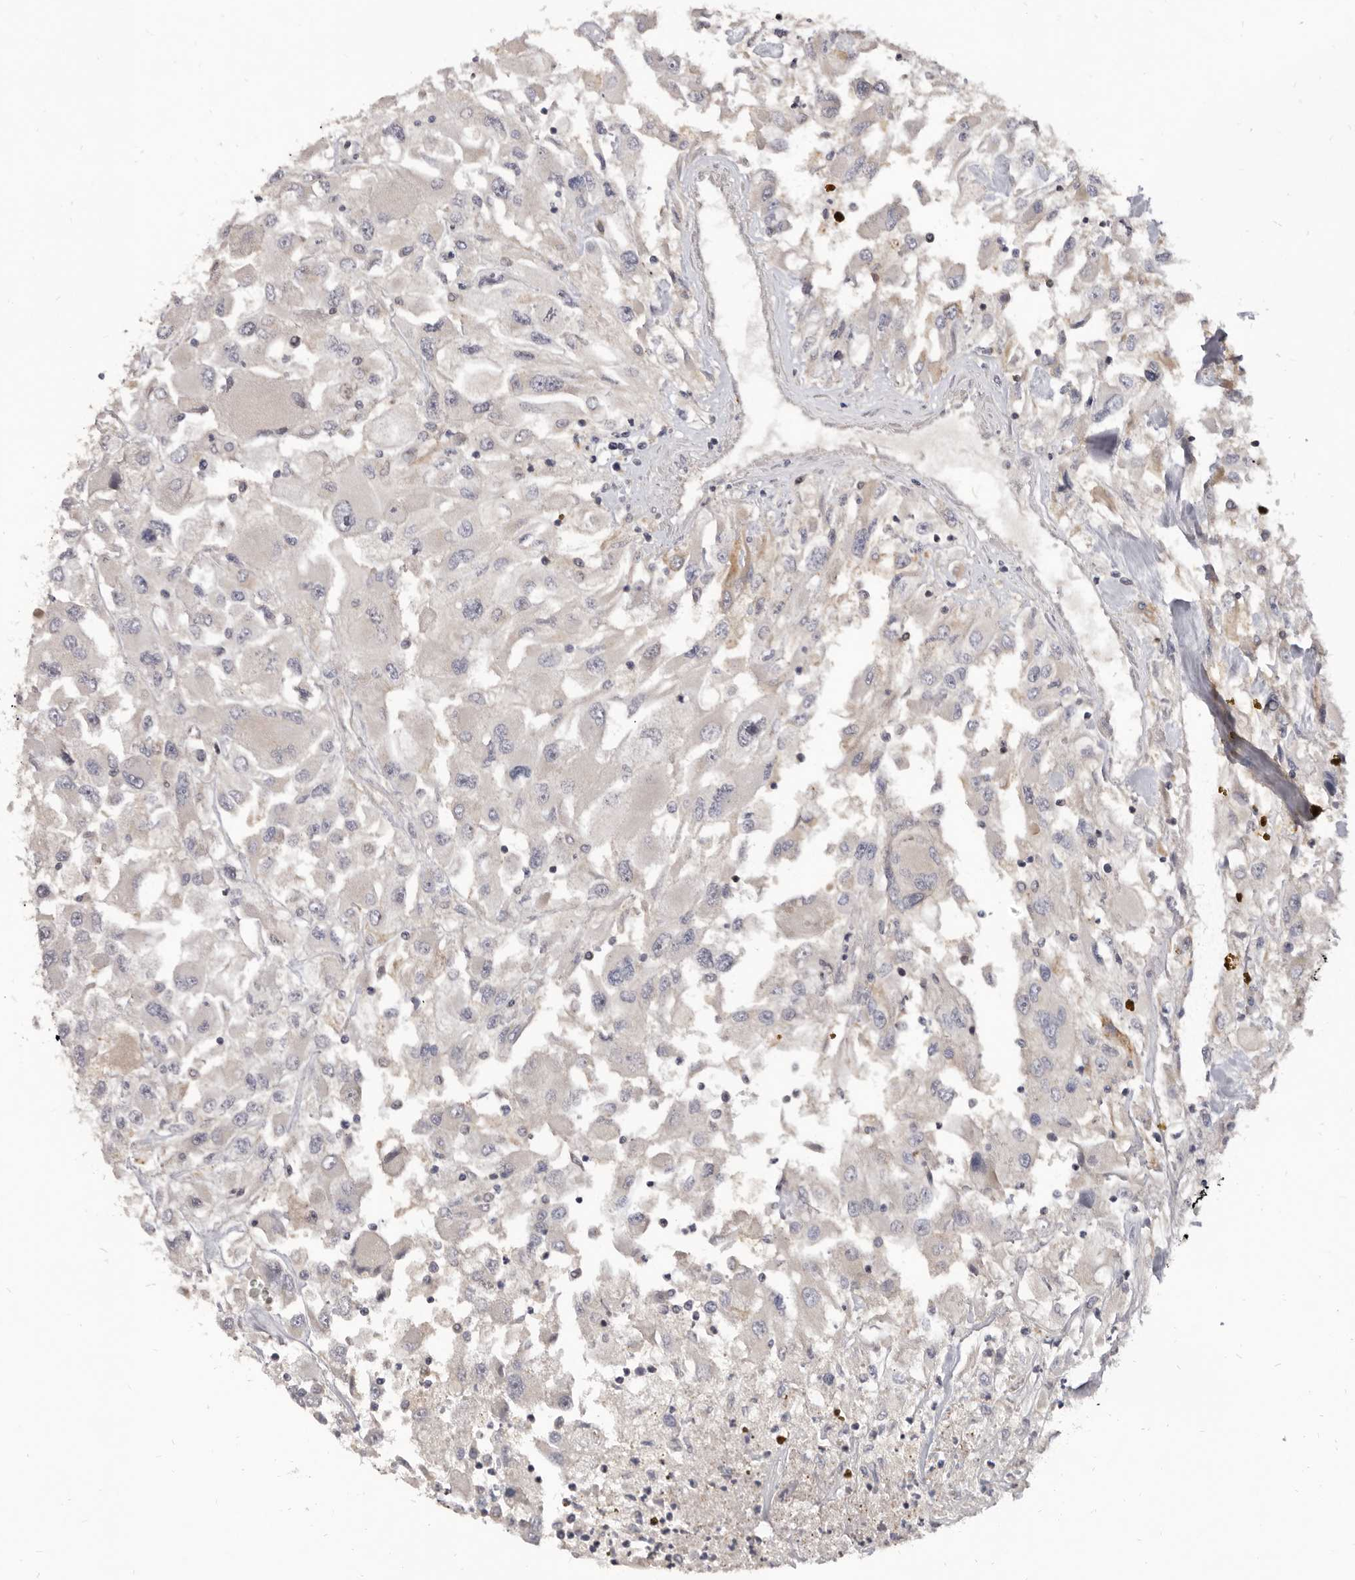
{"staining": {"intensity": "negative", "quantity": "none", "location": "none"}, "tissue": "renal cancer", "cell_type": "Tumor cells", "image_type": "cancer", "snomed": [{"axis": "morphology", "description": "Adenocarcinoma, NOS"}, {"axis": "topography", "description": "Kidney"}], "caption": "The IHC photomicrograph has no significant expression in tumor cells of renal cancer (adenocarcinoma) tissue.", "gene": "ADAMTS20", "patient": {"sex": "female", "age": 52}}